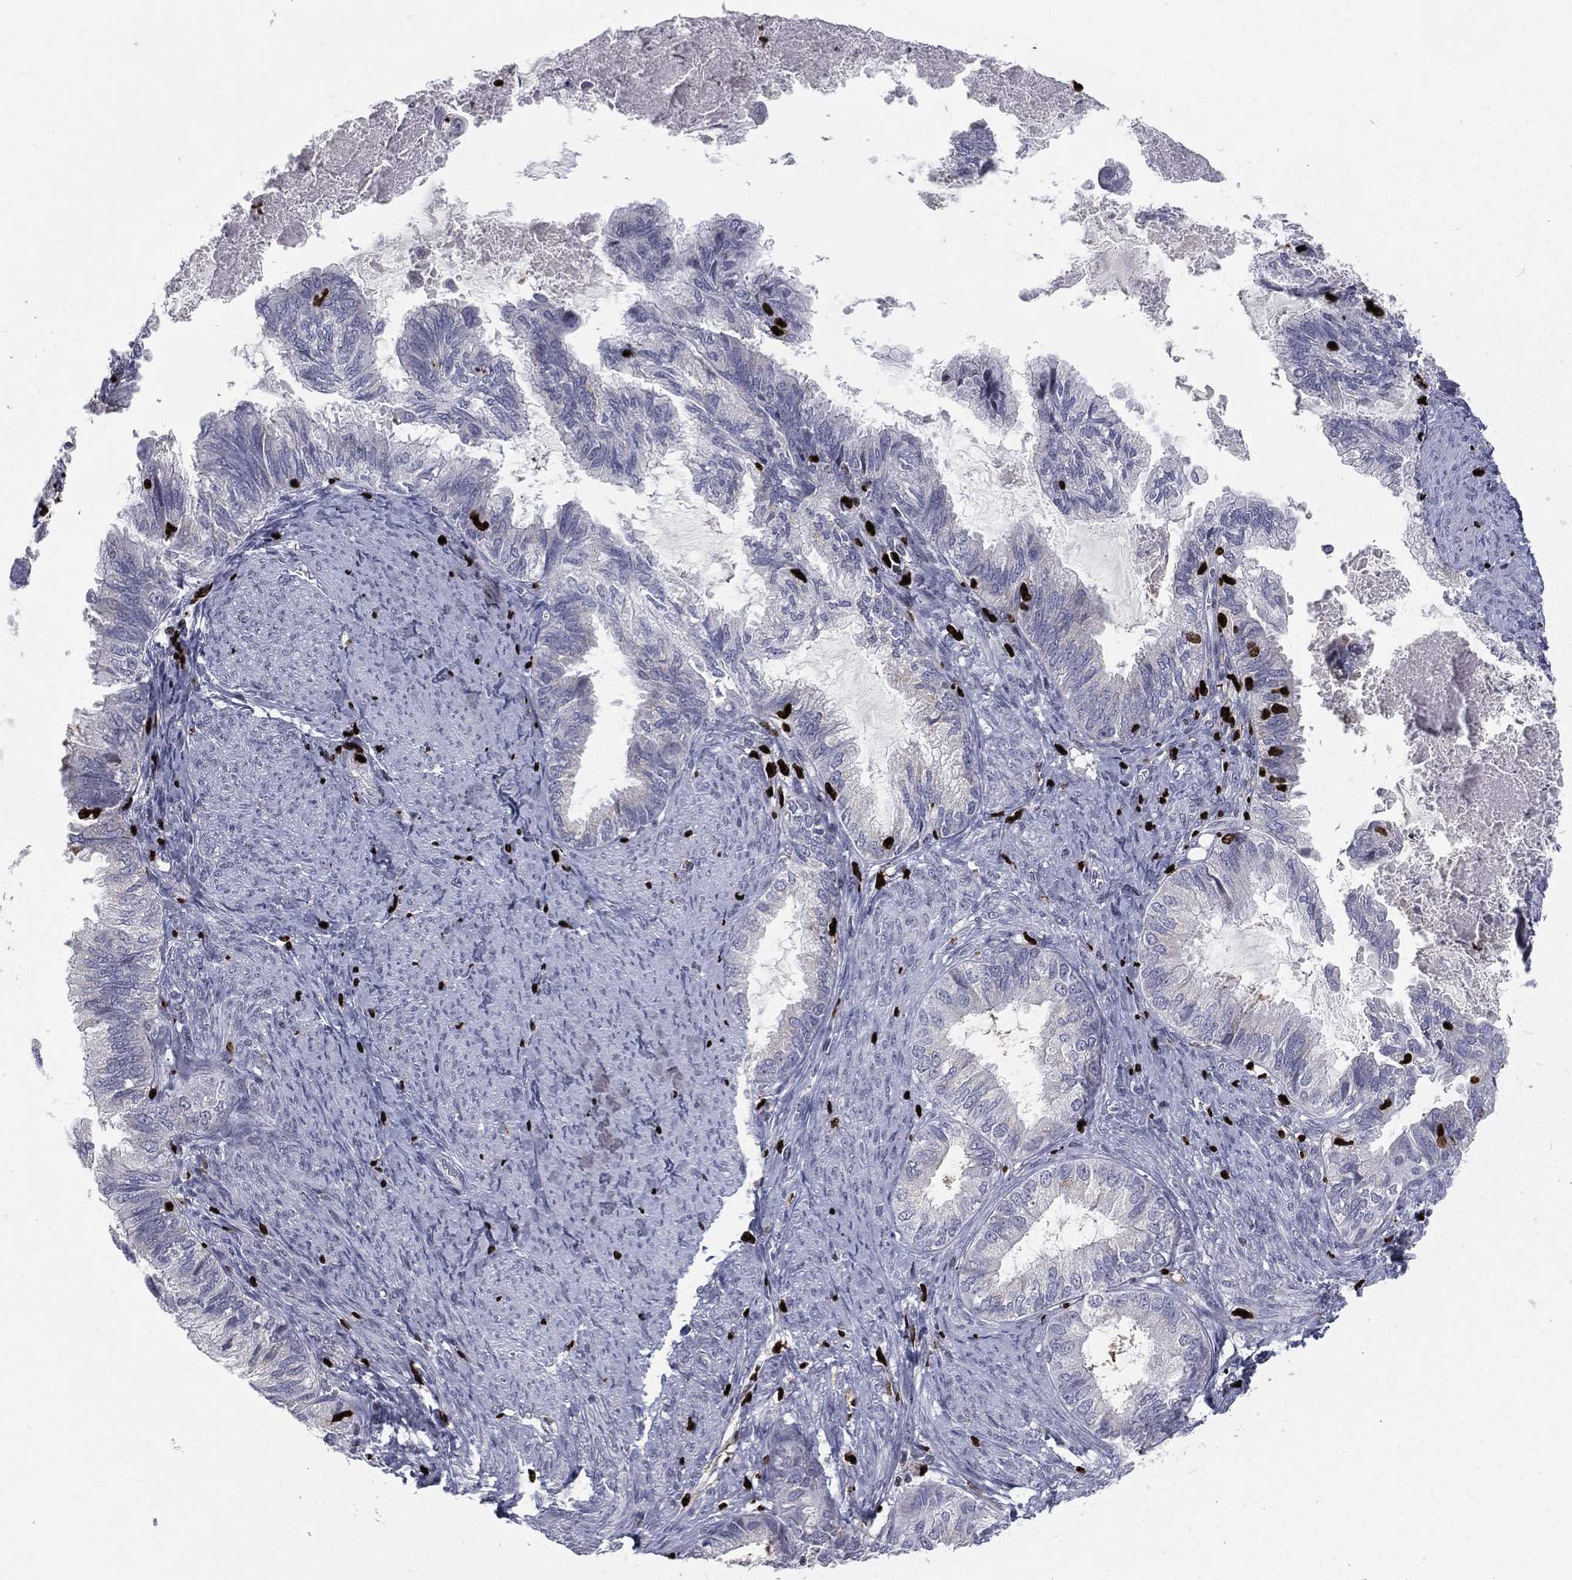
{"staining": {"intensity": "negative", "quantity": "none", "location": "none"}, "tissue": "endometrial cancer", "cell_type": "Tumor cells", "image_type": "cancer", "snomed": [{"axis": "morphology", "description": "Adenocarcinoma, NOS"}, {"axis": "topography", "description": "Endometrium"}], "caption": "DAB immunohistochemical staining of human endometrial cancer demonstrates no significant staining in tumor cells. Brightfield microscopy of IHC stained with DAB (brown) and hematoxylin (blue), captured at high magnification.", "gene": "MNDA", "patient": {"sex": "female", "age": 86}}